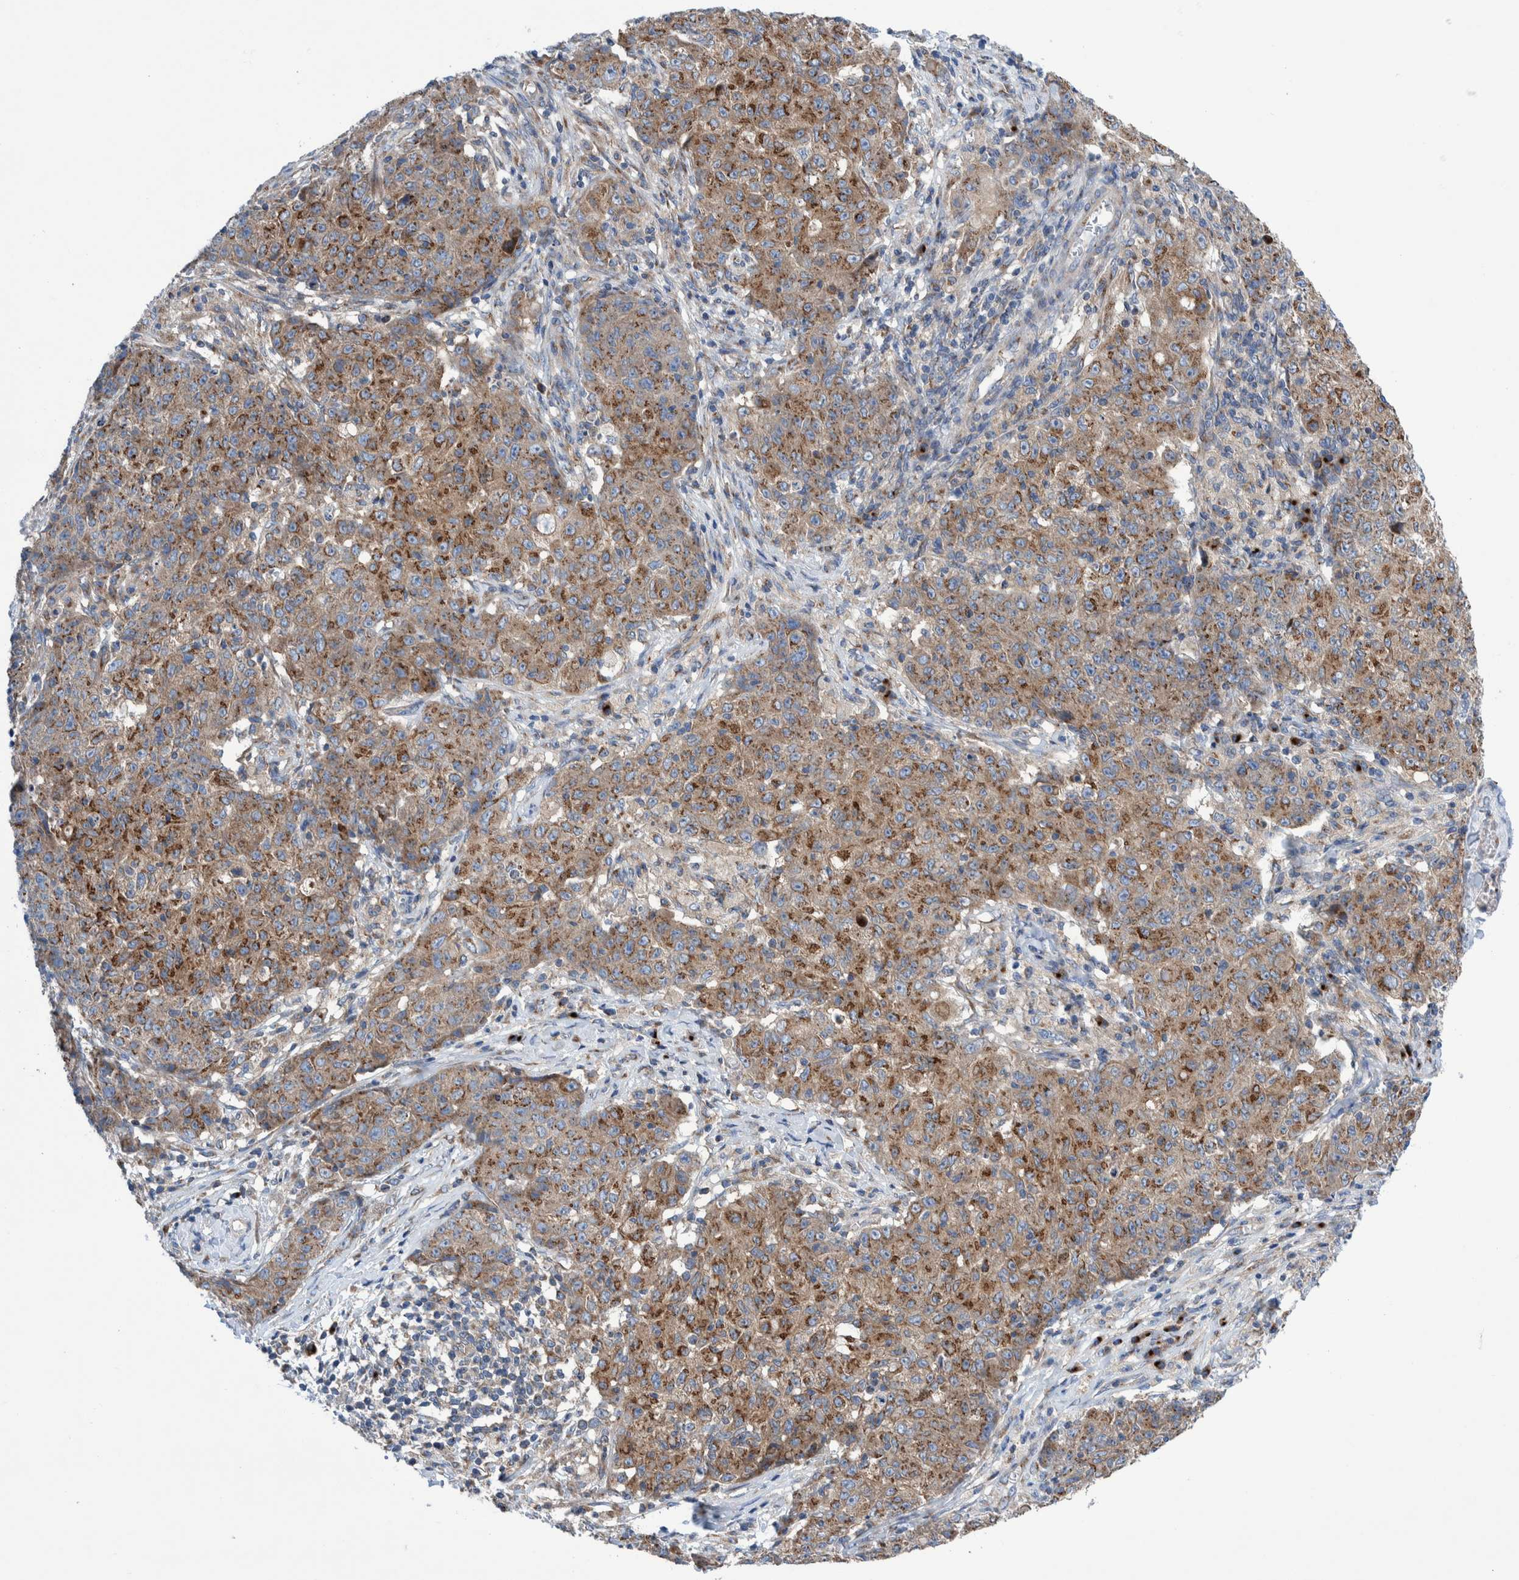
{"staining": {"intensity": "moderate", "quantity": ">75%", "location": "cytoplasmic/membranous"}, "tissue": "ovarian cancer", "cell_type": "Tumor cells", "image_type": "cancer", "snomed": [{"axis": "morphology", "description": "Carcinoma, endometroid"}, {"axis": "topography", "description": "Ovary"}], "caption": "Approximately >75% of tumor cells in endometroid carcinoma (ovarian) show moderate cytoplasmic/membranous protein staining as visualized by brown immunohistochemical staining.", "gene": "TRIM58", "patient": {"sex": "female", "age": 42}}